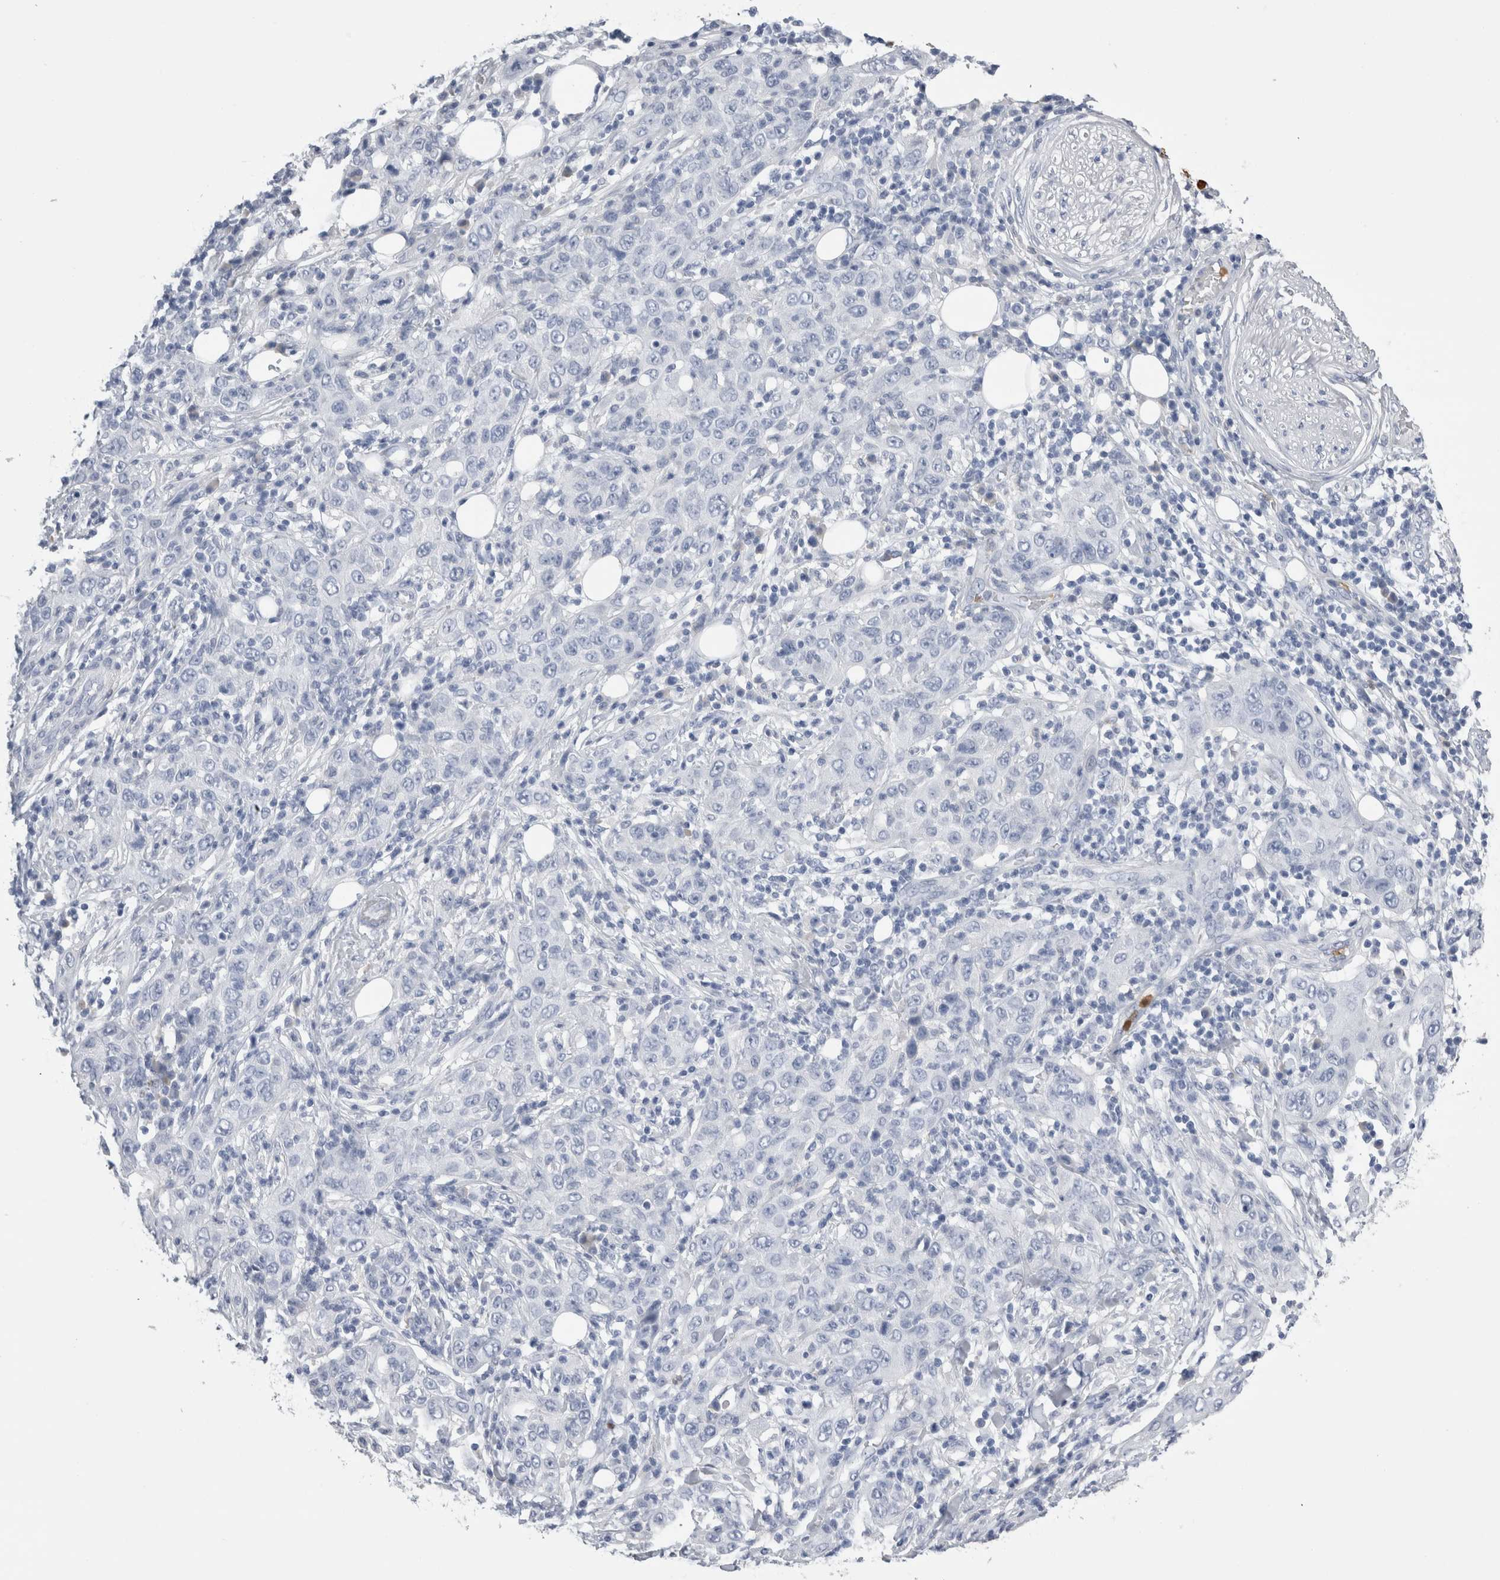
{"staining": {"intensity": "negative", "quantity": "none", "location": "none"}, "tissue": "skin cancer", "cell_type": "Tumor cells", "image_type": "cancer", "snomed": [{"axis": "morphology", "description": "Squamous cell carcinoma, NOS"}, {"axis": "topography", "description": "Skin"}], "caption": "Skin cancer (squamous cell carcinoma) stained for a protein using immunohistochemistry (IHC) reveals no expression tumor cells.", "gene": "S100A12", "patient": {"sex": "female", "age": 88}}